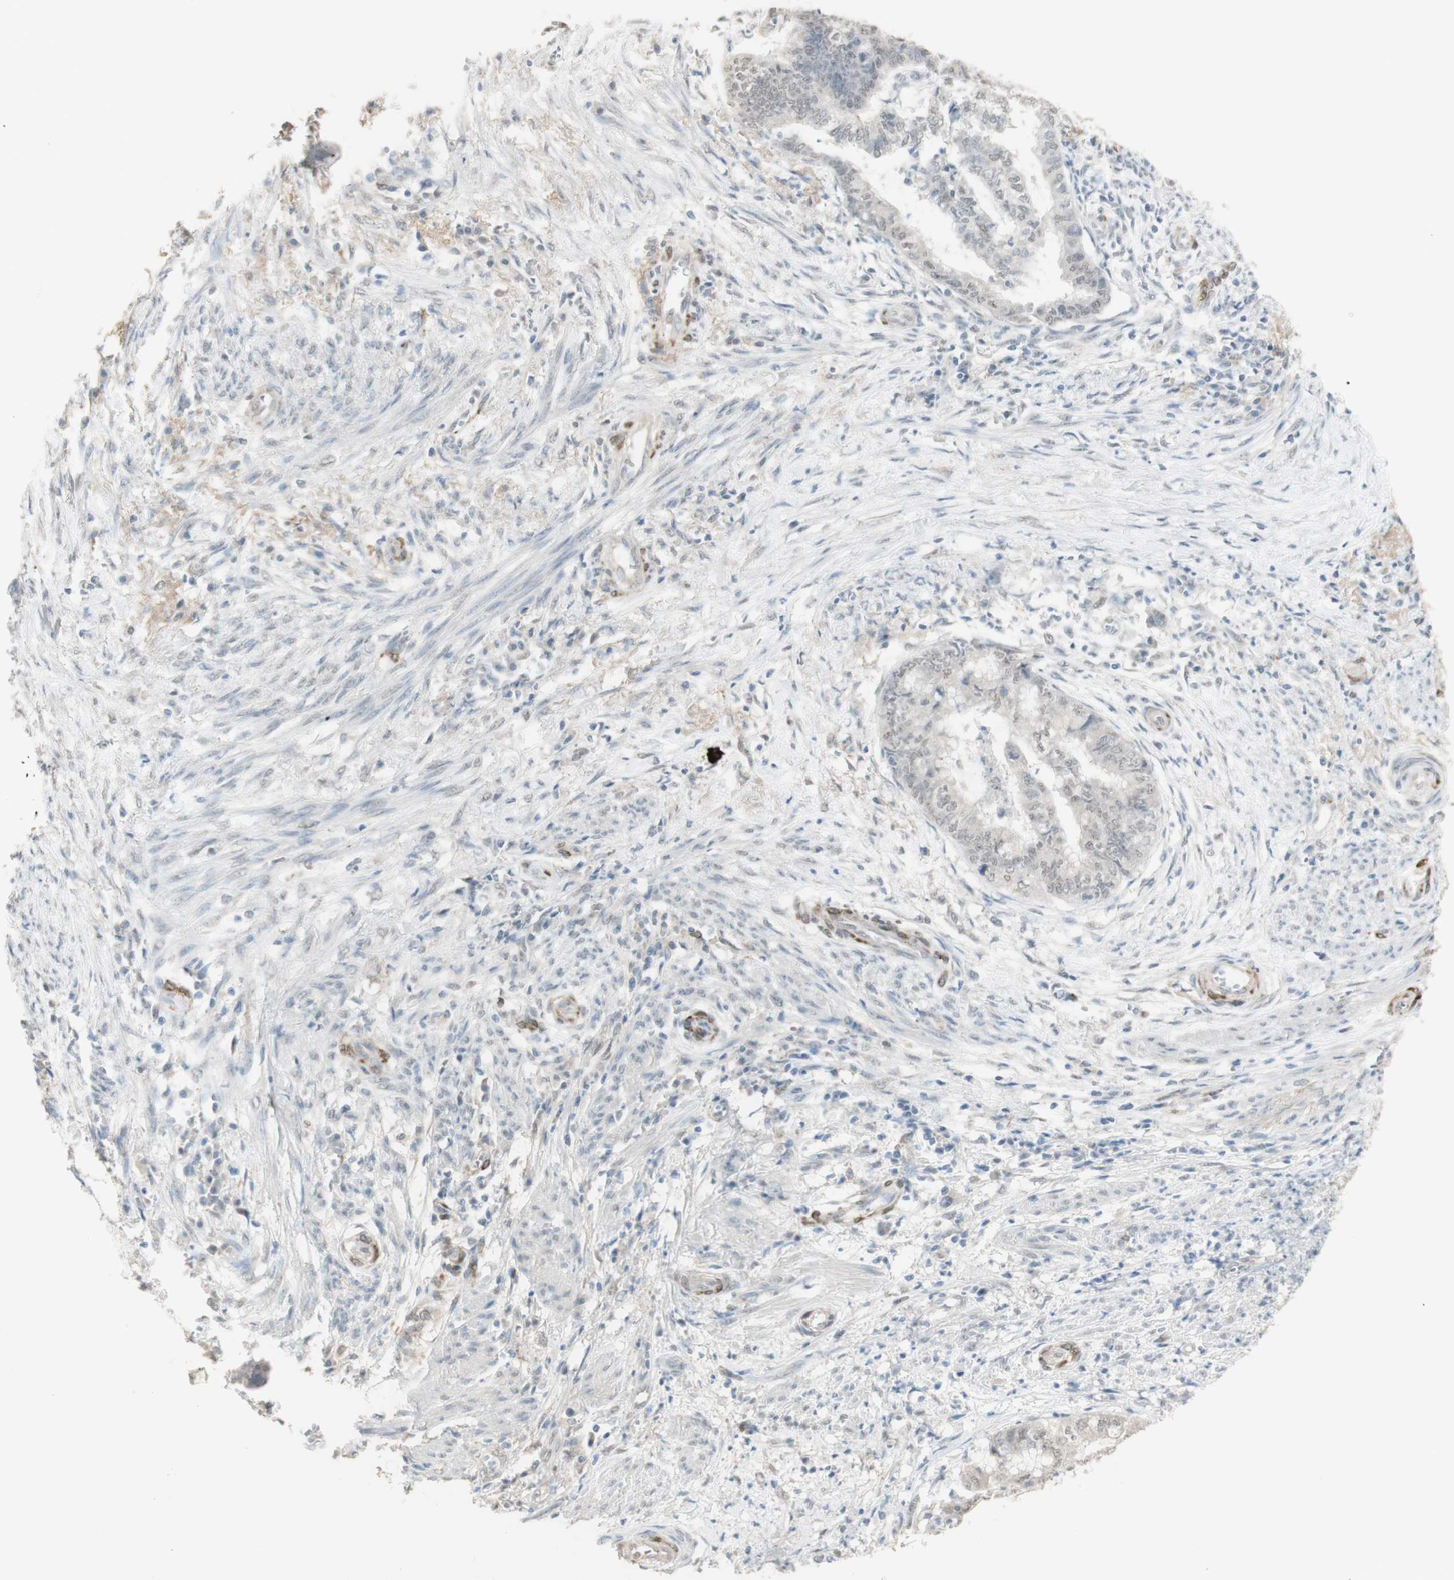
{"staining": {"intensity": "negative", "quantity": "none", "location": "none"}, "tissue": "endometrial cancer", "cell_type": "Tumor cells", "image_type": "cancer", "snomed": [{"axis": "morphology", "description": "Necrosis, NOS"}, {"axis": "morphology", "description": "Adenocarcinoma, NOS"}, {"axis": "topography", "description": "Endometrium"}], "caption": "The histopathology image reveals no significant staining in tumor cells of adenocarcinoma (endometrial). Brightfield microscopy of immunohistochemistry (IHC) stained with DAB (3,3'-diaminobenzidine) (brown) and hematoxylin (blue), captured at high magnification.", "gene": "MUC3A", "patient": {"sex": "female", "age": 79}}